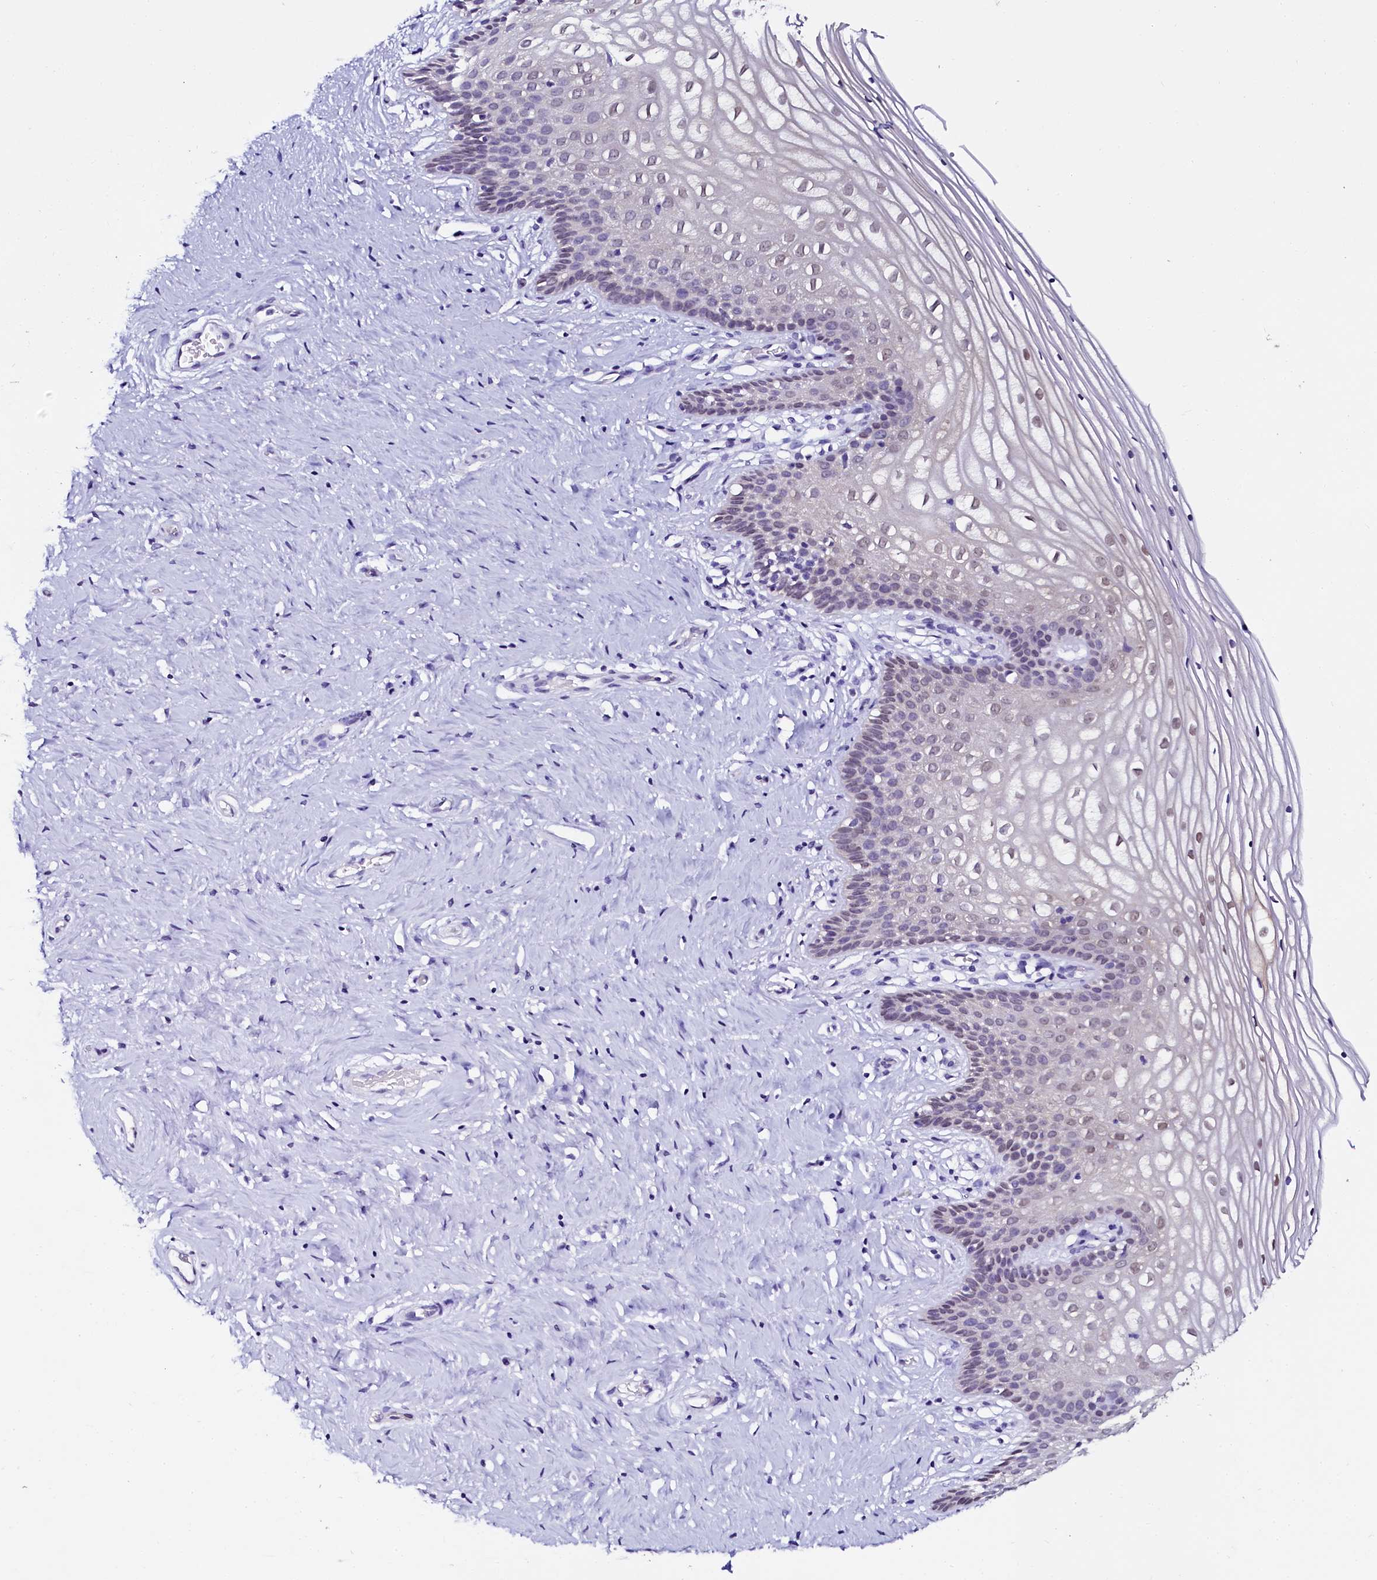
{"staining": {"intensity": "strong", "quantity": ">75%", "location": "cytoplasmic/membranous"}, "tissue": "cervix", "cell_type": "Glandular cells", "image_type": "normal", "snomed": [{"axis": "morphology", "description": "Normal tissue, NOS"}, {"axis": "topography", "description": "Cervix"}], "caption": "Strong cytoplasmic/membranous expression is seen in approximately >75% of glandular cells in unremarkable cervix. The staining was performed using DAB, with brown indicating positive protein expression. Nuclei are stained blue with hematoxylin.", "gene": "SORD", "patient": {"sex": "female", "age": 33}}